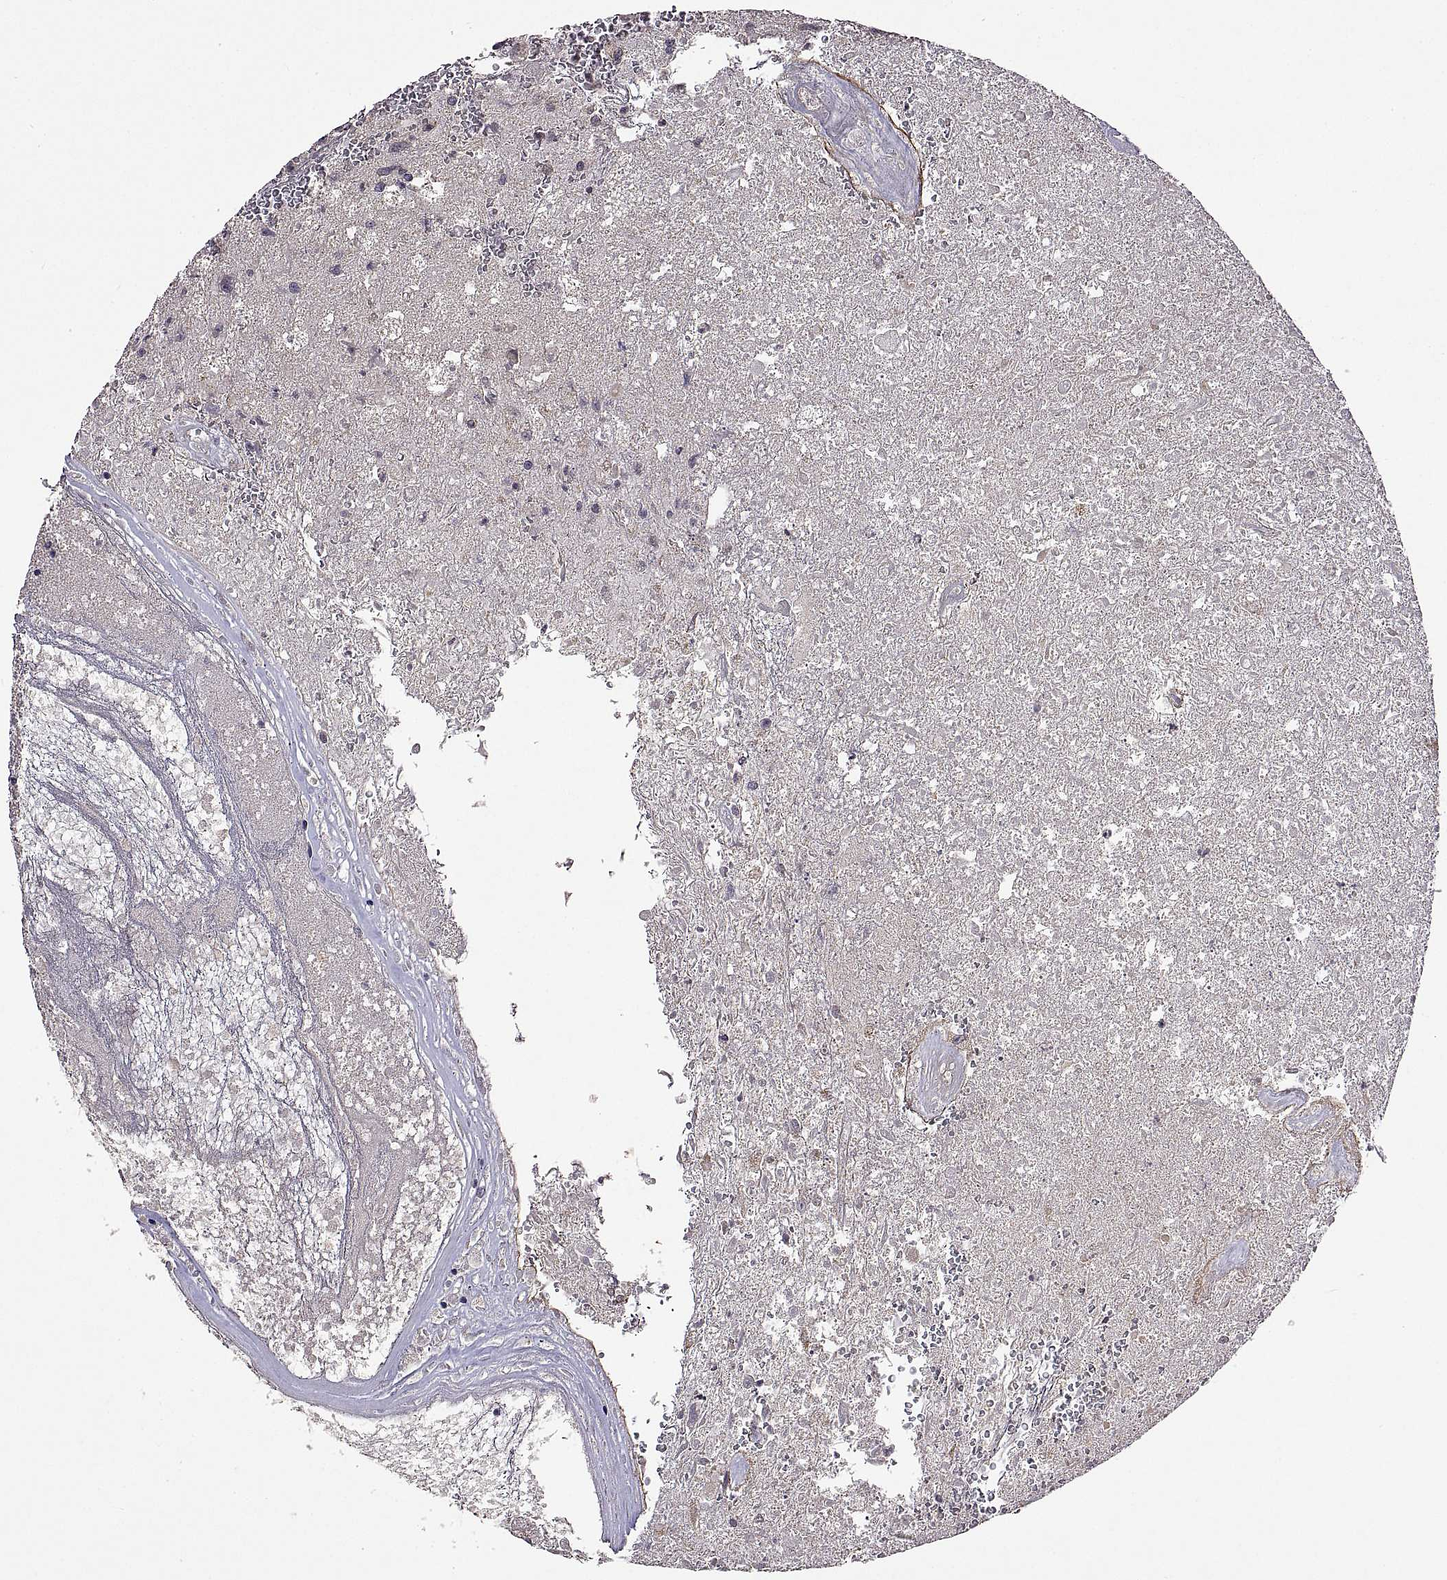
{"staining": {"intensity": "negative", "quantity": "none", "location": "none"}, "tissue": "glioma", "cell_type": "Tumor cells", "image_type": "cancer", "snomed": [{"axis": "morphology", "description": "Glioma, malignant, High grade"}, {"axis": "topography", "description": "Brain"}], "caption": "Tumor cells are negative for brown protein staining in glioma.", "gene": "LAMA1", "patient": {"sex": "male", "age": 56}}